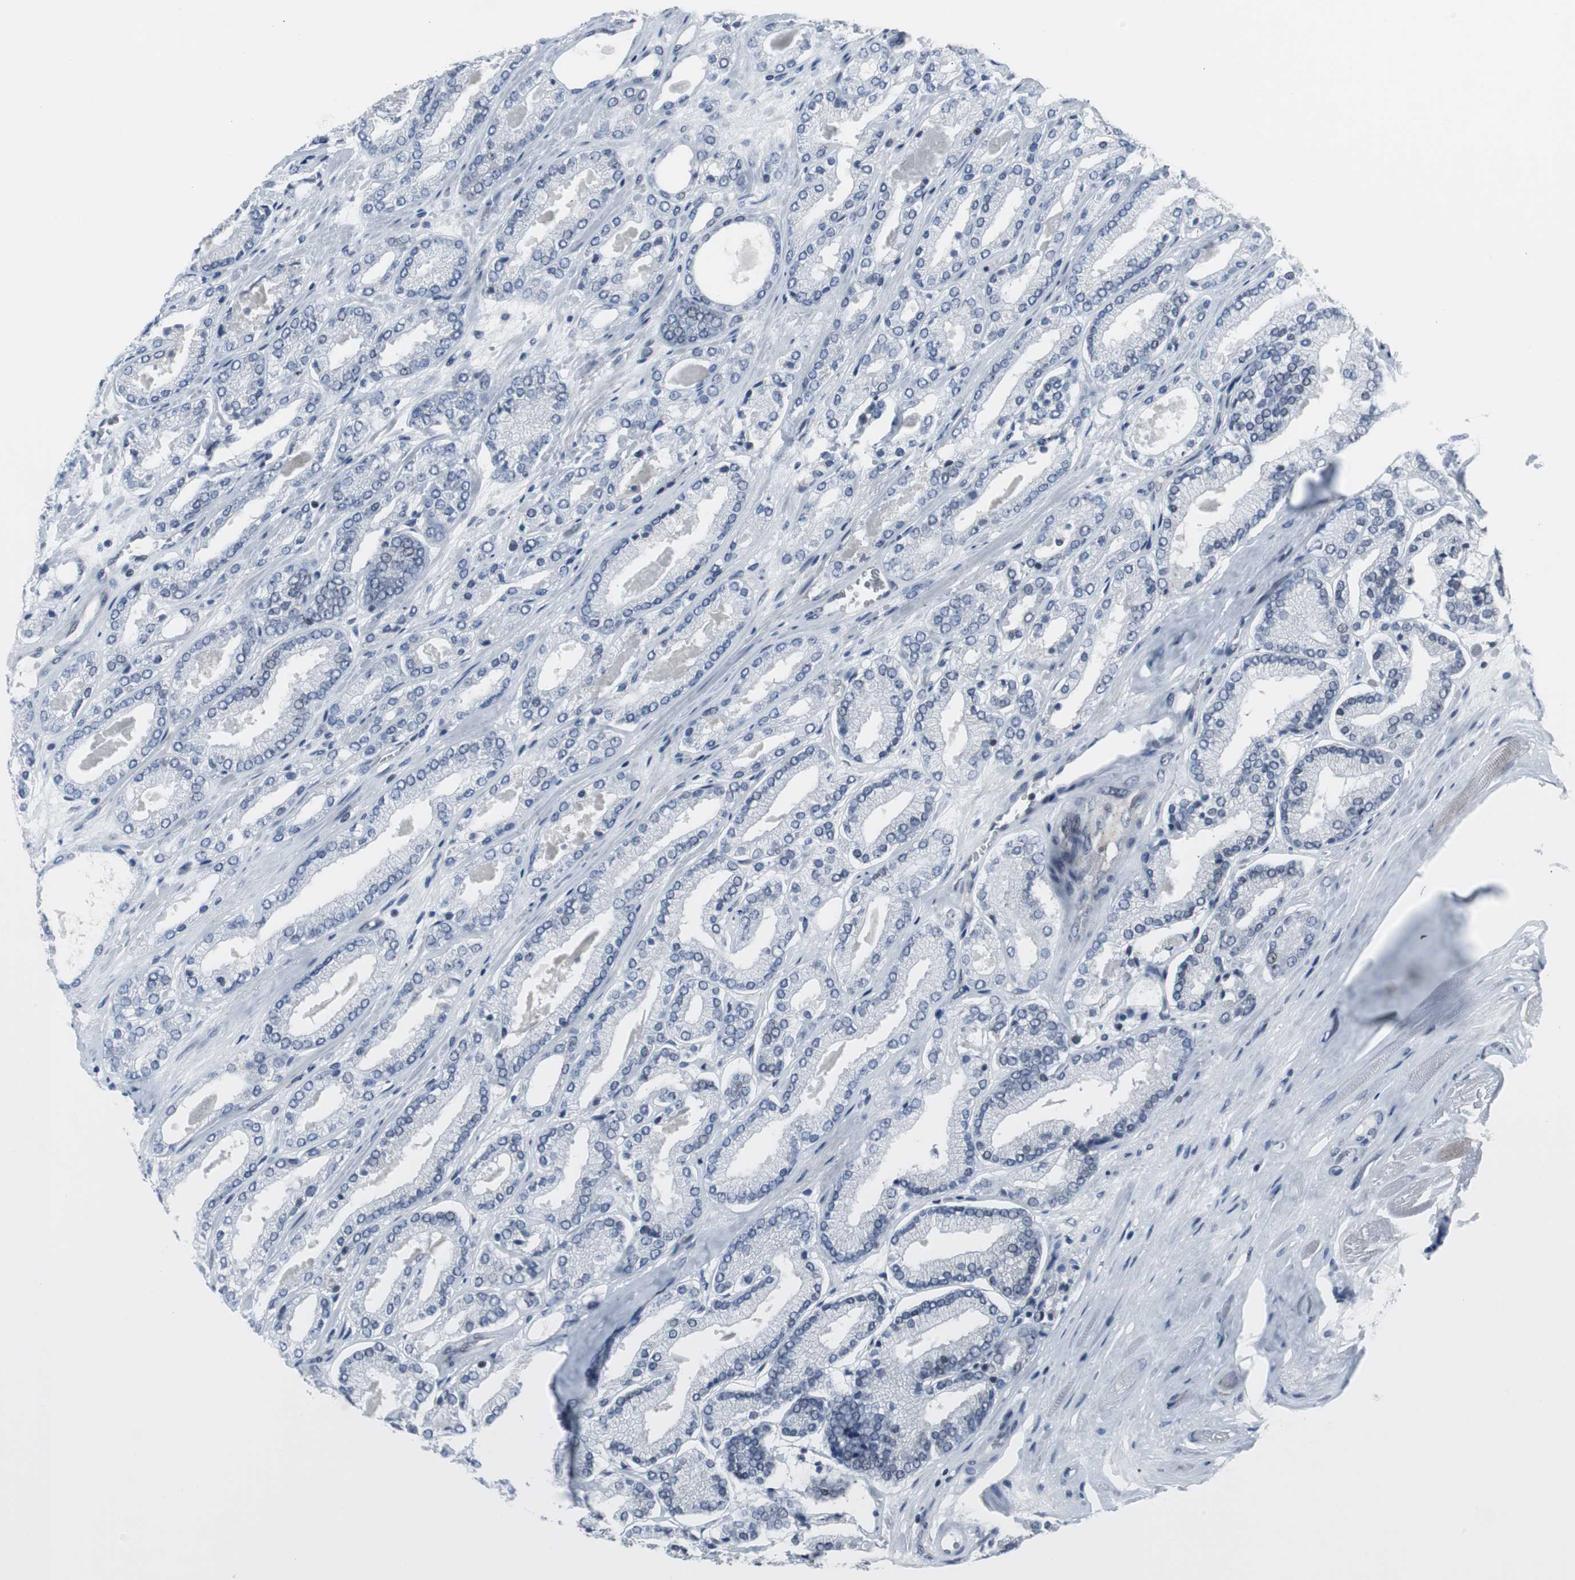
{"staining": {"intensity": "negative", "quantity": "none", "location": "none"}, "tissue": "prostate cancer", "cell_type": "Tumor cells", "image_type": "cancer", "snomed": [{"axis": "morphology", "description": "Adenocarcinoma, Low grade"}, {"axis": "topography", "description": "Prostate"}], "caption": "High power microscopy micrograph of an immunohistochemistry (IHC) micrograph of prostate low-grade adenocarcinoma, revealing no significant expression in tumor cells.", "gene": "DOK1", "patient": {"sex": "male", "age": 59}}